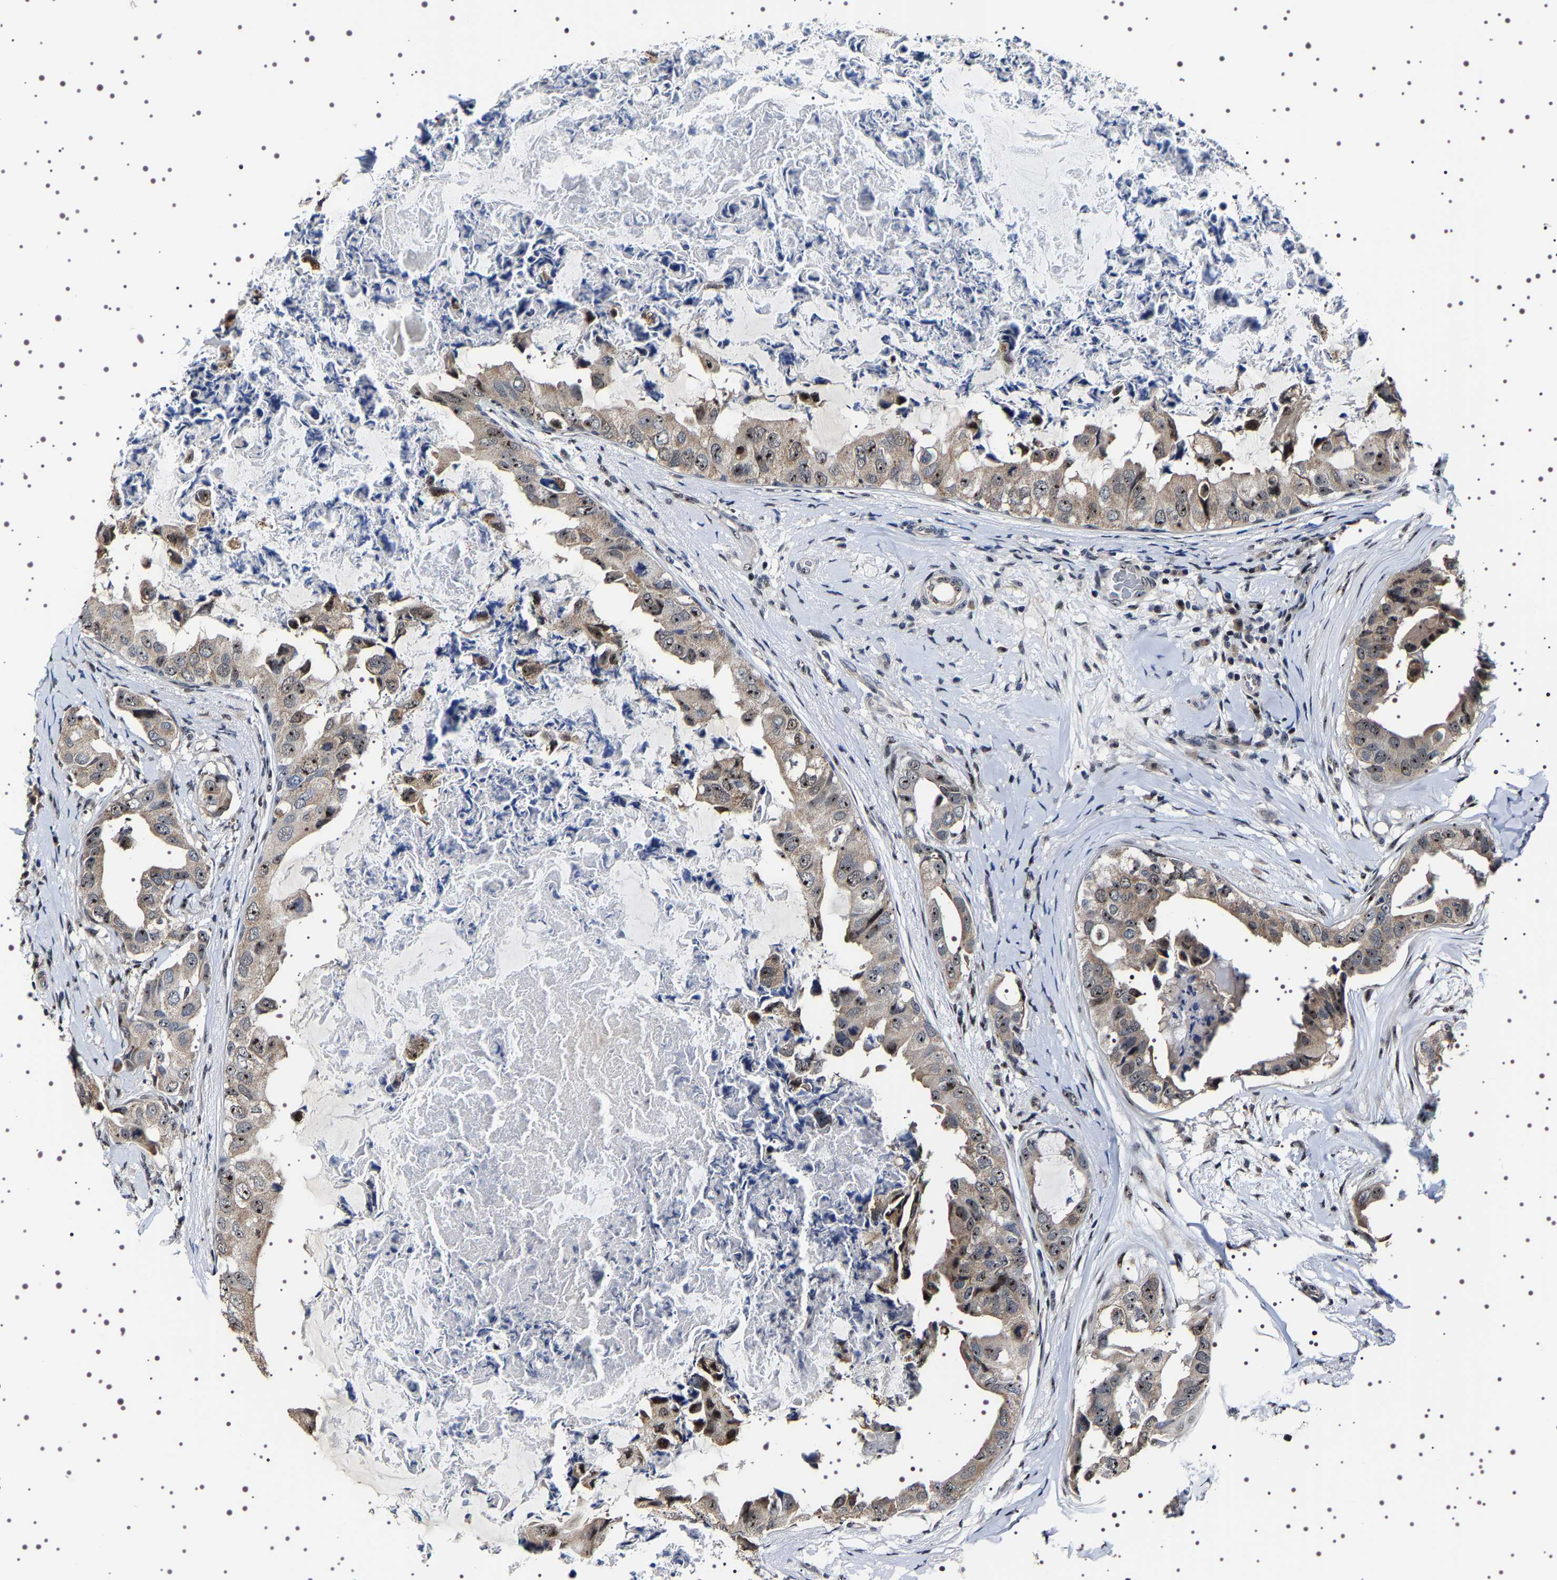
{"staining": {"intensity": "moderate", "quantity": ">75%", "location": "nuclear"}, "tissue": "breast cancer", "cell_type": "Tumor cells", "image_type": "cancer", "snomed": [{"axis": "morphology", "description": "Normal tissue, NOS"}, {"axis": "morphology", "description": "Duct carcinoma"}, {"axis": "topography", "description": "Breast"}], "caption": "Immunohistochemical staining of human breast cancer (infiltrating ductal carcinoma) demonstrates medium levels of moderate nuclear protein positivity in about >75% of tumor cells.", "gene": "GNL3", "patient": {"sex": "female", "age": 40}}